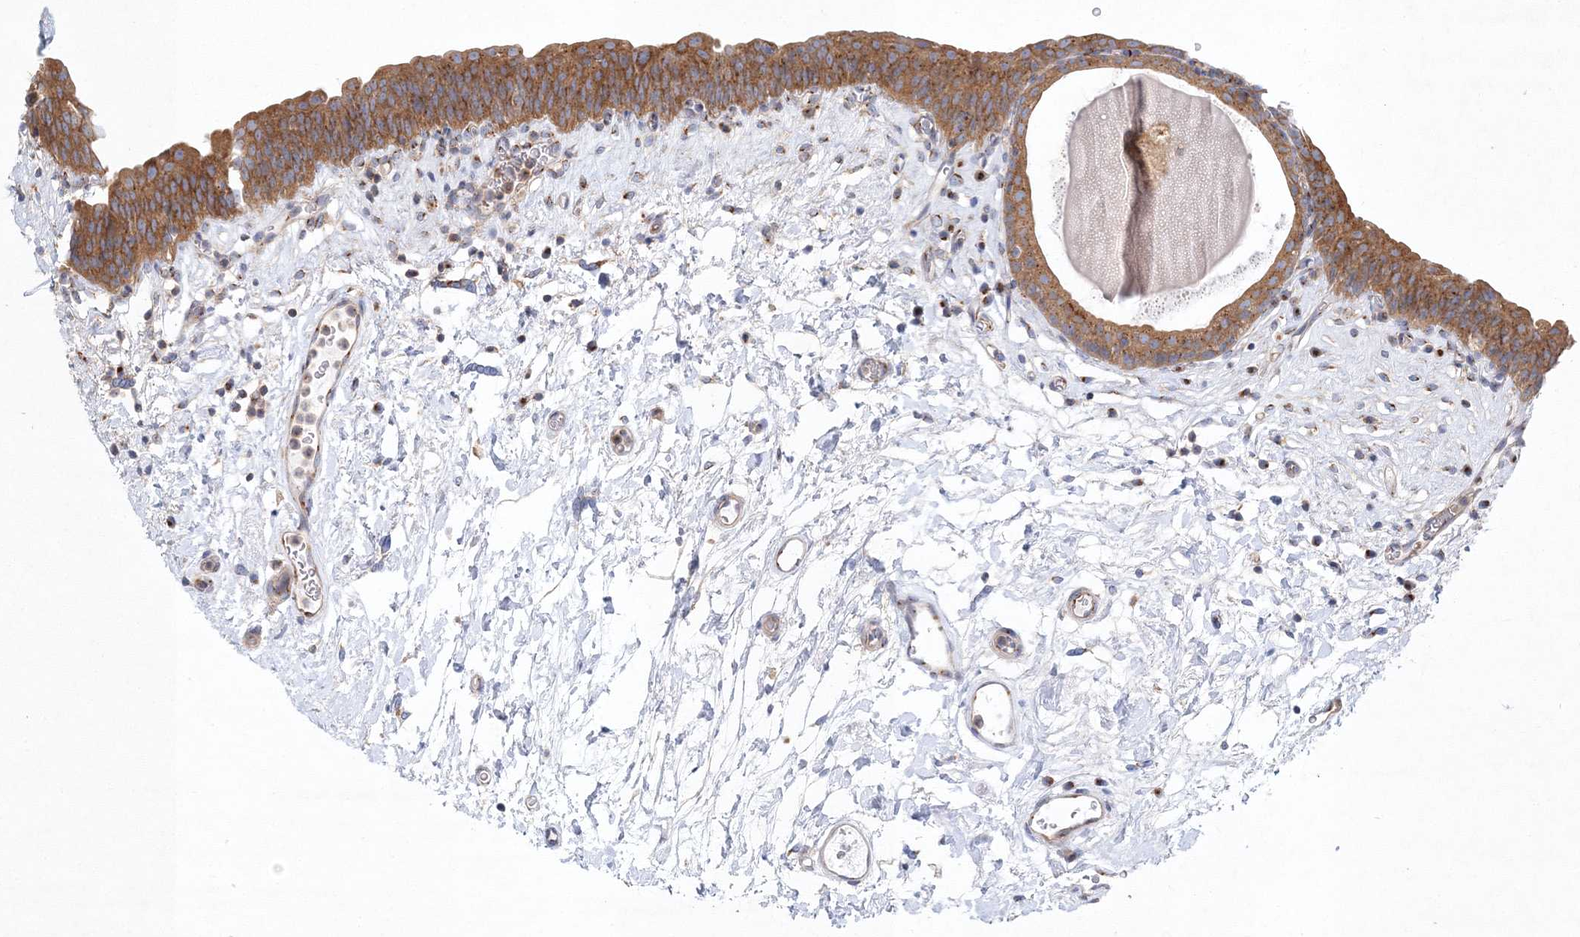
{"staining": {"intensity": "moderate", "quantity": ">75%", "location": "cytoplasmic/membranous"}, "tissue": "urinary bladder", "cell_type": "Urothelial cells", "image_type": "normal", "snomed": [{"axis": "morphology", "description": "Normal tissue, NOS"}, {"axis": "topography", "description": "Urinary bladder"}], "caption": "Moderate cytoplasmic/membranous positivity for a protein is identified in about >75% of urothelial cells of unremarkable urinary bladder using IHC.", "gene": "SEC23IP", "patient": {"sex": "male", "age": 83}}